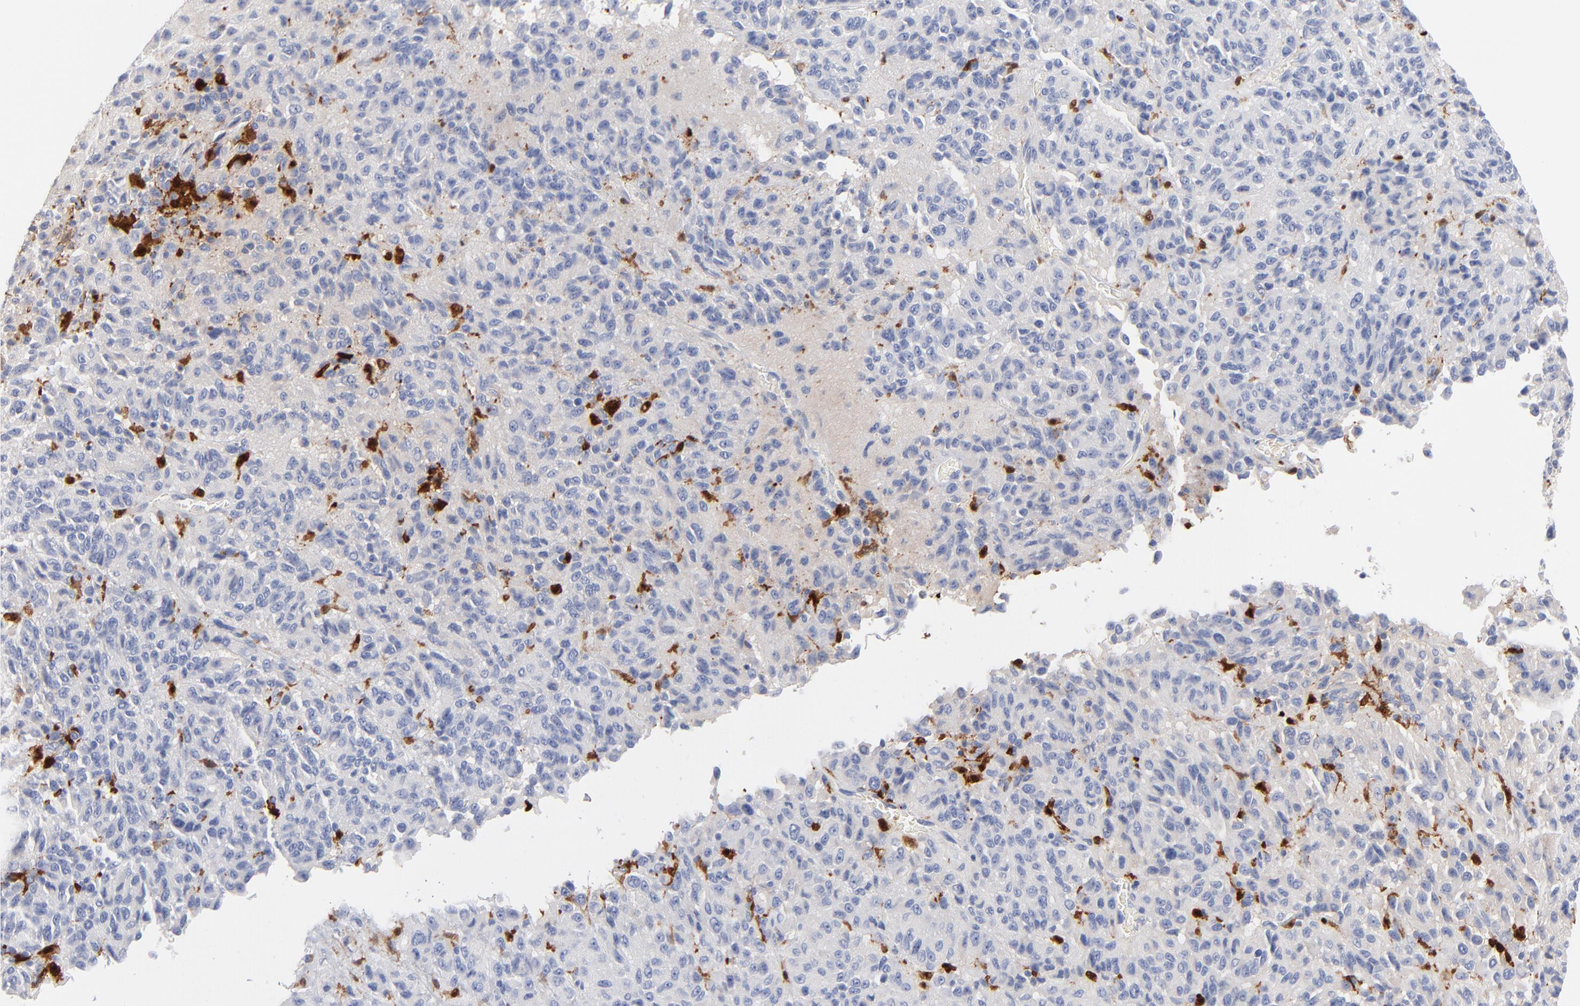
{"staining": {"intensity": "negative", "quantity": "none", "location": "none"}, "tissue": "melanoma", "cell_type": "Tumor cells", "image_type": "cancer", "snomed": [{"axis": "morphology", "description": "Malignant melanoma, Metastatic site"}, {"axis": "topography", "description": "Lung"}], "caption": "Protein analysis of malignant melanoma (metastatic site) displays no significant expression in tumor cells.", "gene": "IFIT2", "patient": {"sex": "male", "age": 64}}